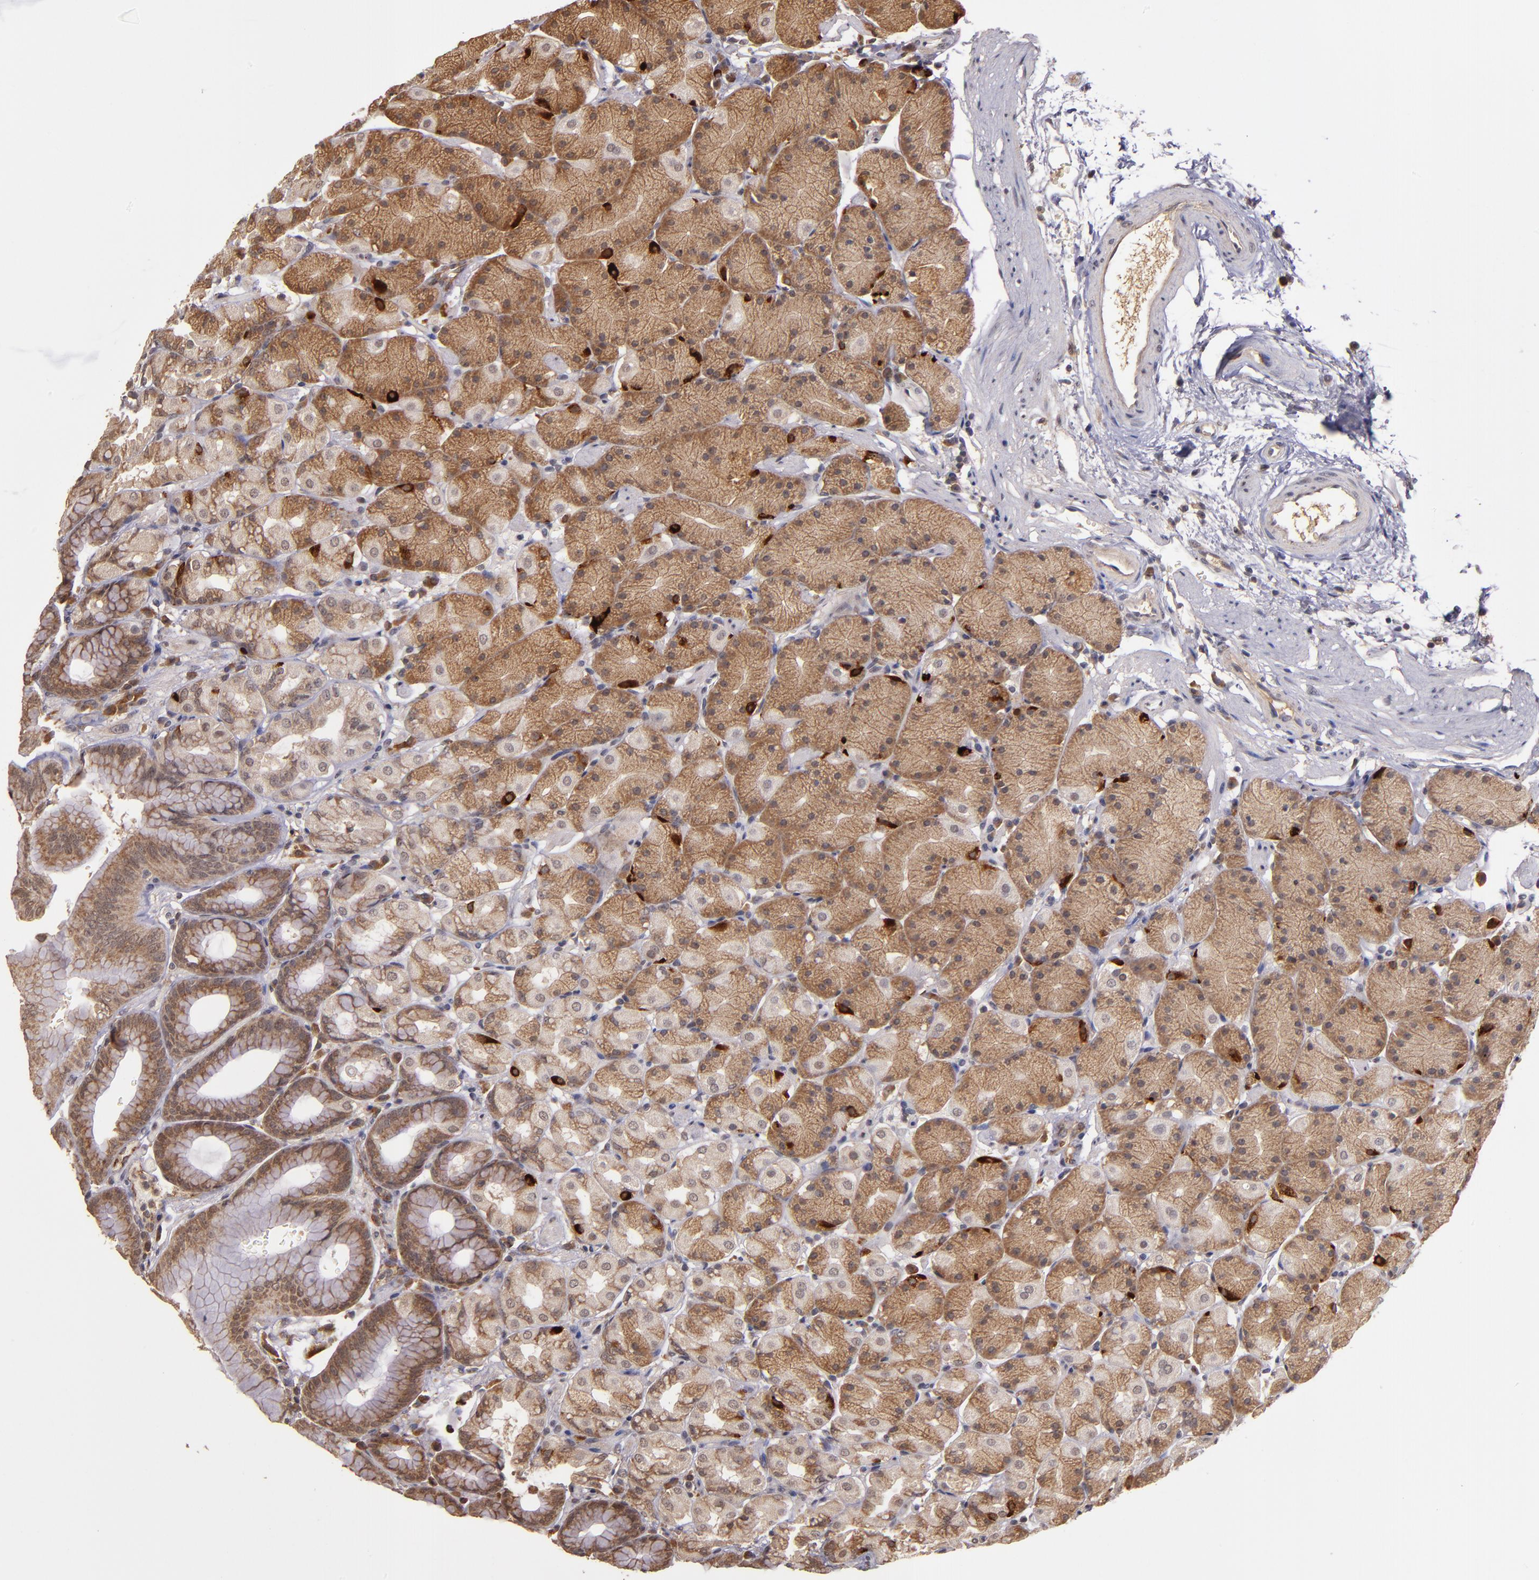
{"staining": {"intensity": "strong", "quantity": ">75%", "location": "cytoplasmic/membranous"}, "tissue": "stomach", "cell_type": "Glandular cells", "image_type": "normal", "snomed": [{"axis": "morphology", "description": "Normal tissue, NOS"}, {"axis": "topography", "description": "Stomach, upper"}, {"axis": "topography", "description": "Stomach"}], "caption": "IHC (DAB) staining of normal stomach displays strong cytoplasmic/membranous protein expression in about >75% of glandular cells. (IHC, brightfield microscopy, high magnification).", "gene": "RIOK3", "patient": {"sex": "male", "age": 76}}